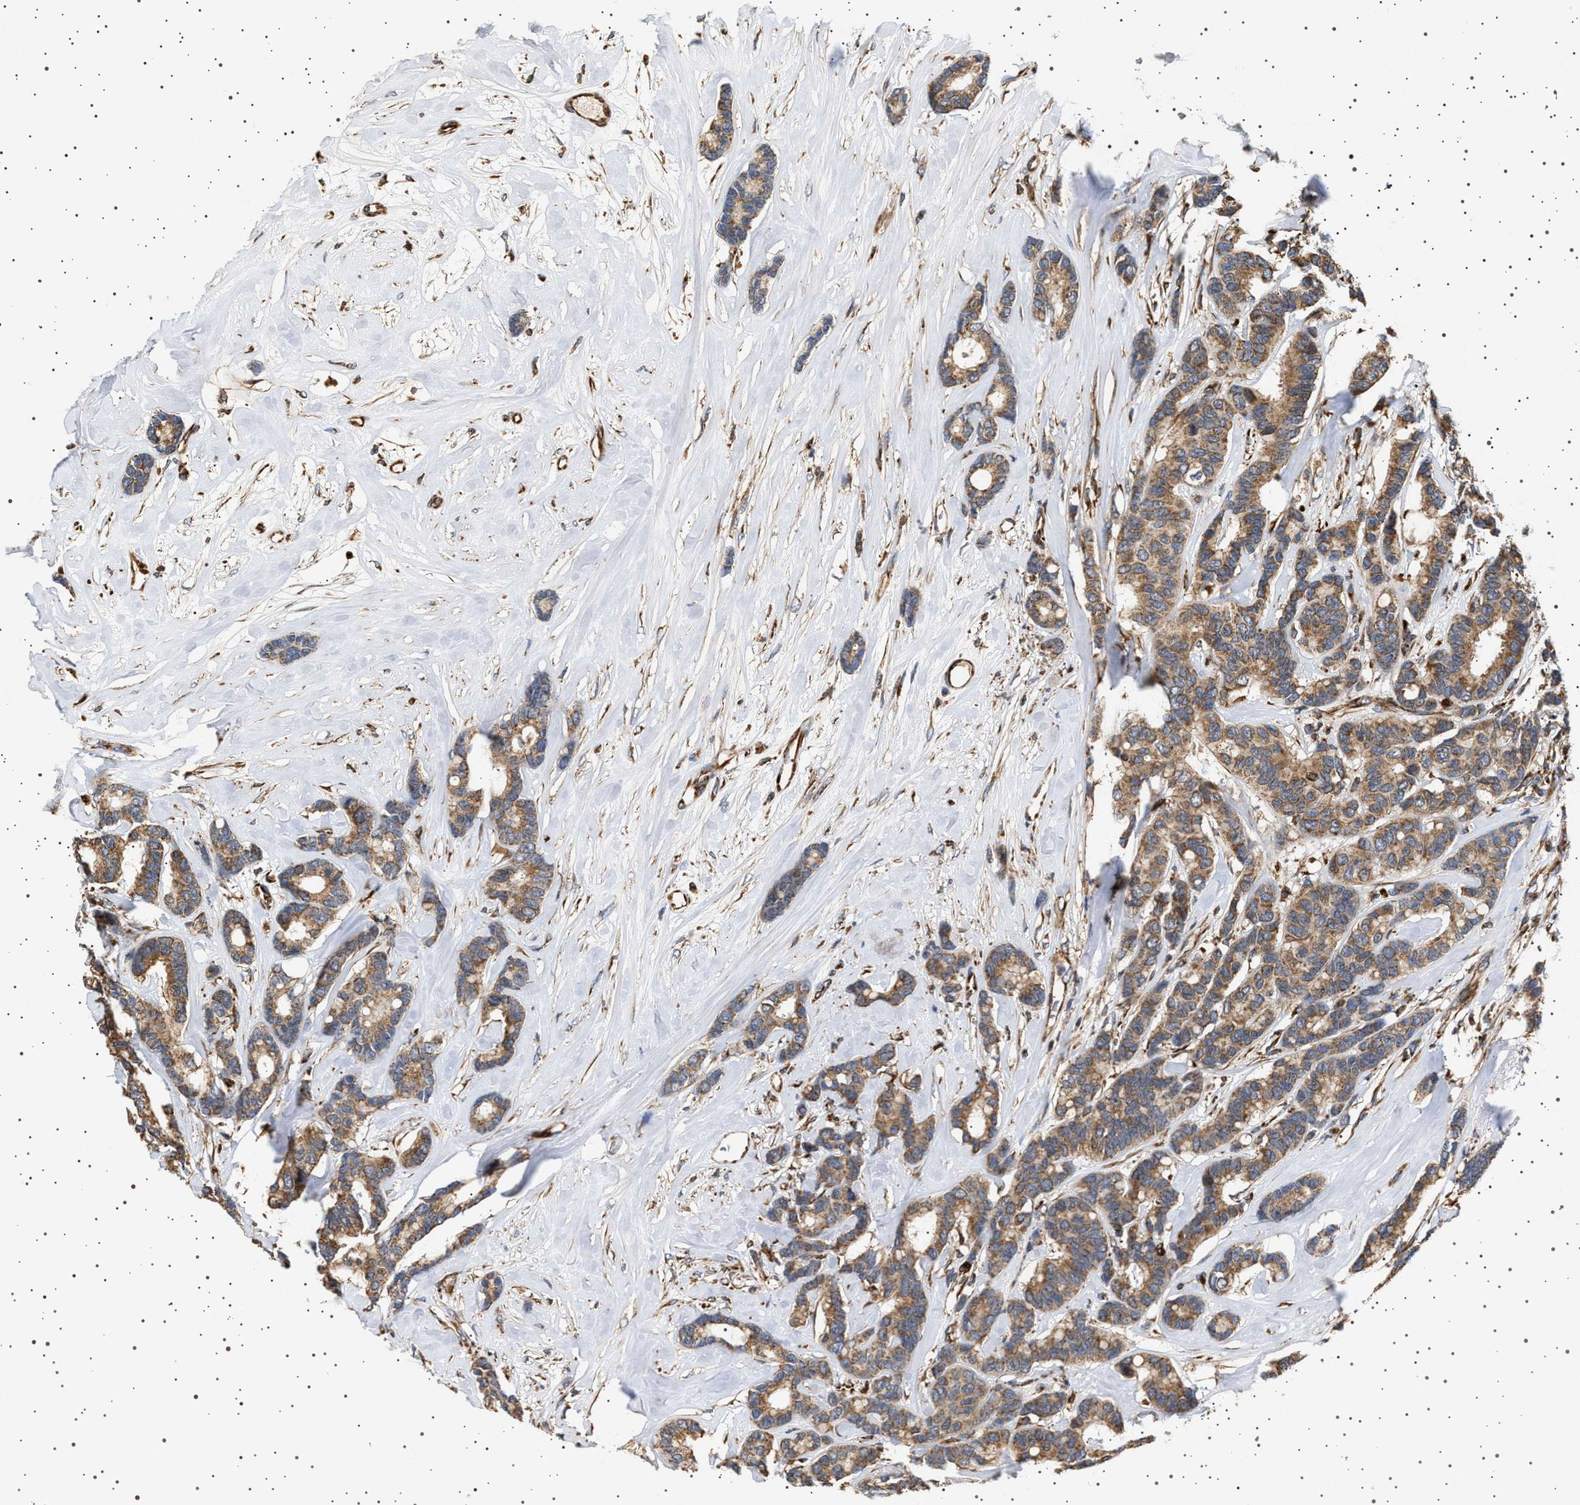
{"staining": {"intensity": "moderate", "quantity": ">75%", "location": "cytoplasmic/membranous"}, "tissue": "breast cancer", "cell_type": "Tumor cells", "image_type": "cancer", "snomed": [{"axis": "morphology", "description": "Duct carcinoma"}, {"axis": "topography", "description": "Breast"}], "caption": "An immunohistochemistry micrograph of tumor tissue is shown. Protein staining in brown highlights moderate cytoplasmic/membranous positivity in breast intraductal carcinoma within tumor cells.", "gene": "TRUB2", "patient": {"sex": "female", "age": 87}}